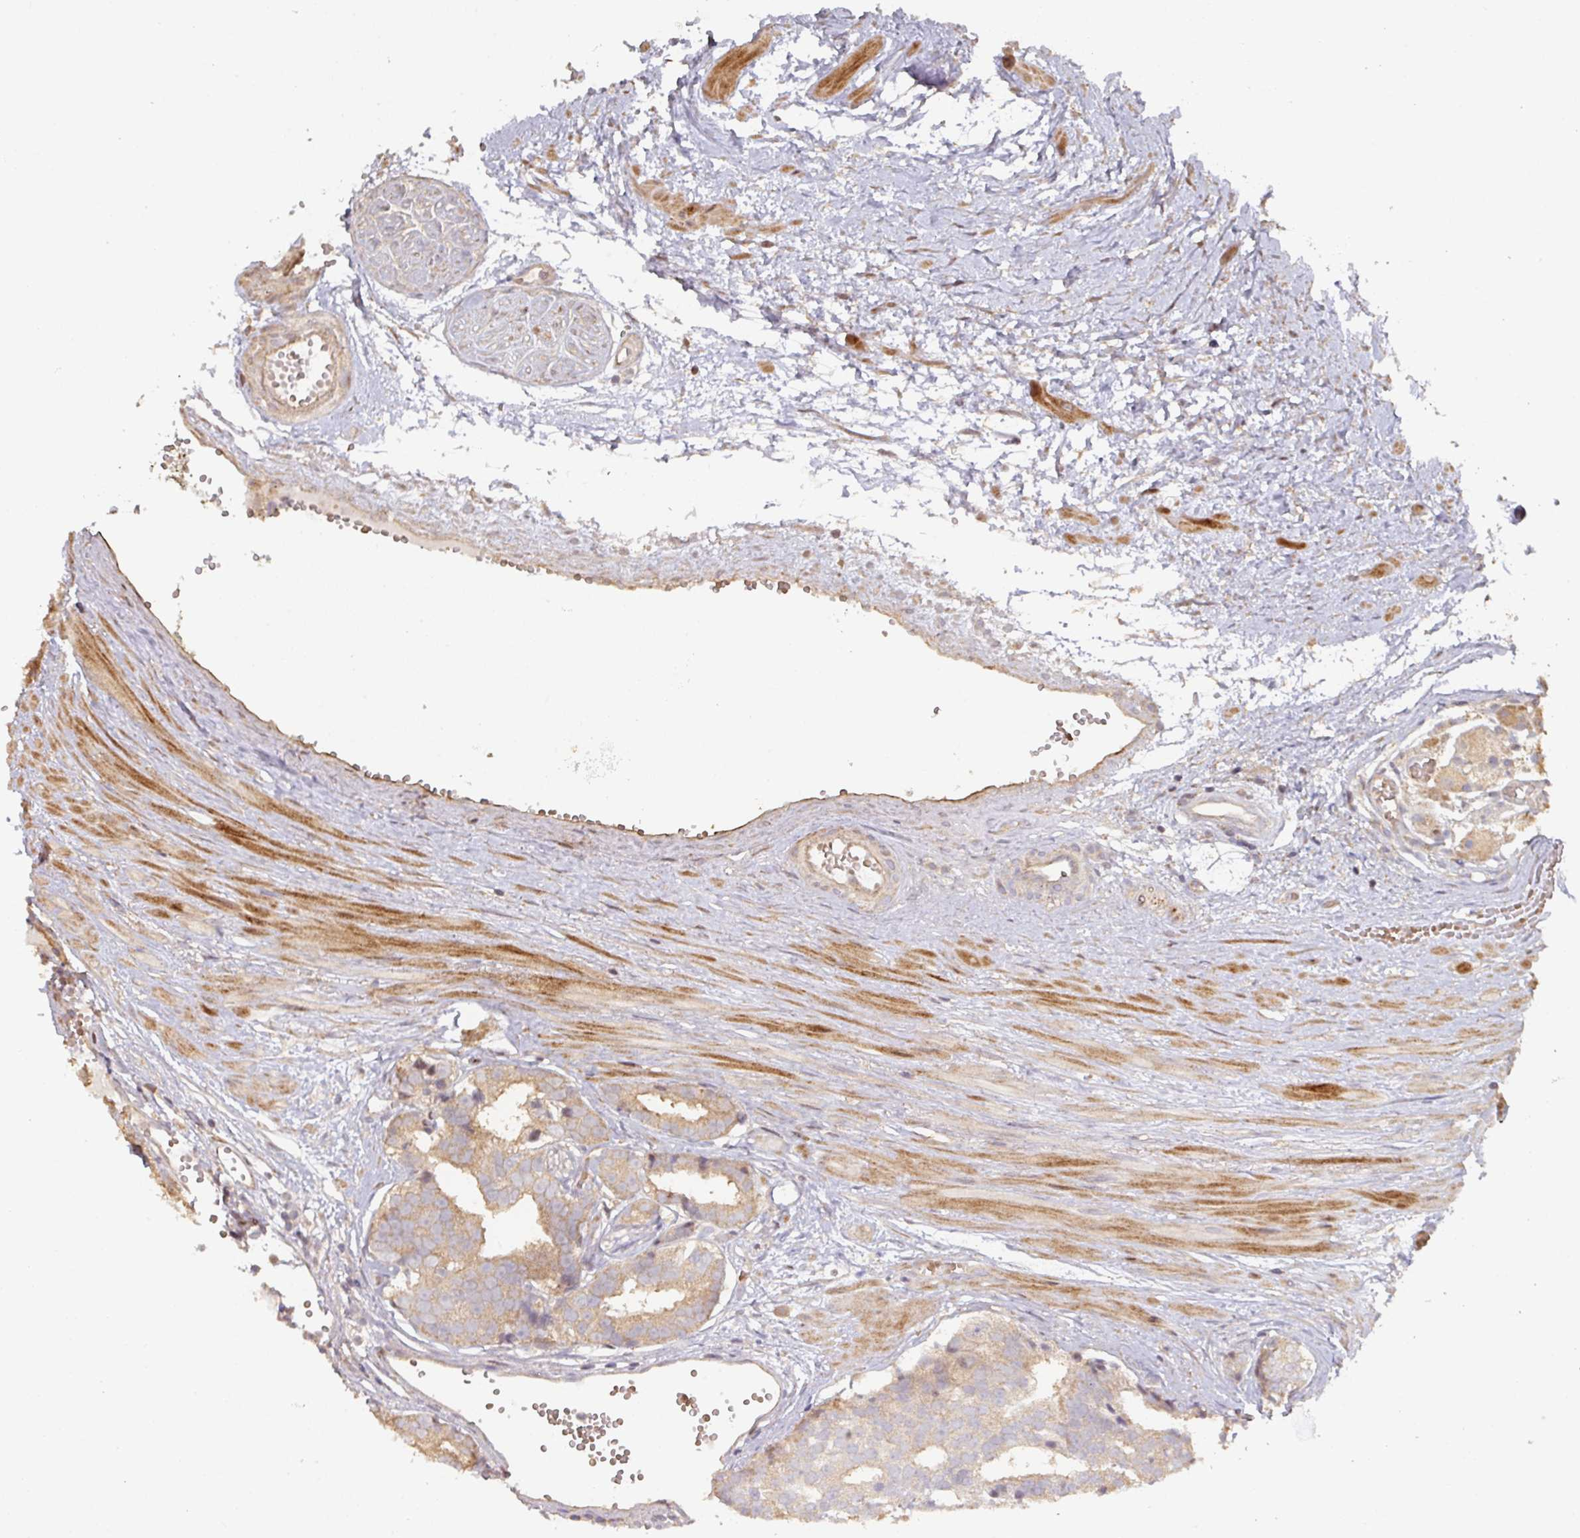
{"staining": {"intensity": "moderate", "quantity": "25%-75%", "location": "cytoplasmic/membranous"}, "tissue": "prostate cancer", "cell_type": "Tumor cells", "image_type": "cancer", "snomed": [{"axis": "morphology", "description": "Adenocarcinoma, High grade"}, {"axis": "topography", "description": "Prostate"}], "caption": "Immunohistochemistry of high-grade adenocarcinoma (prostate) demonstrates medium levels of moderate cytoplasmic/membranous expression in about 25%-75% of tumor cells. Nuclei are stained in blue.", "gene": "CA7", "patient": {"sex": "male", "age": 71}}